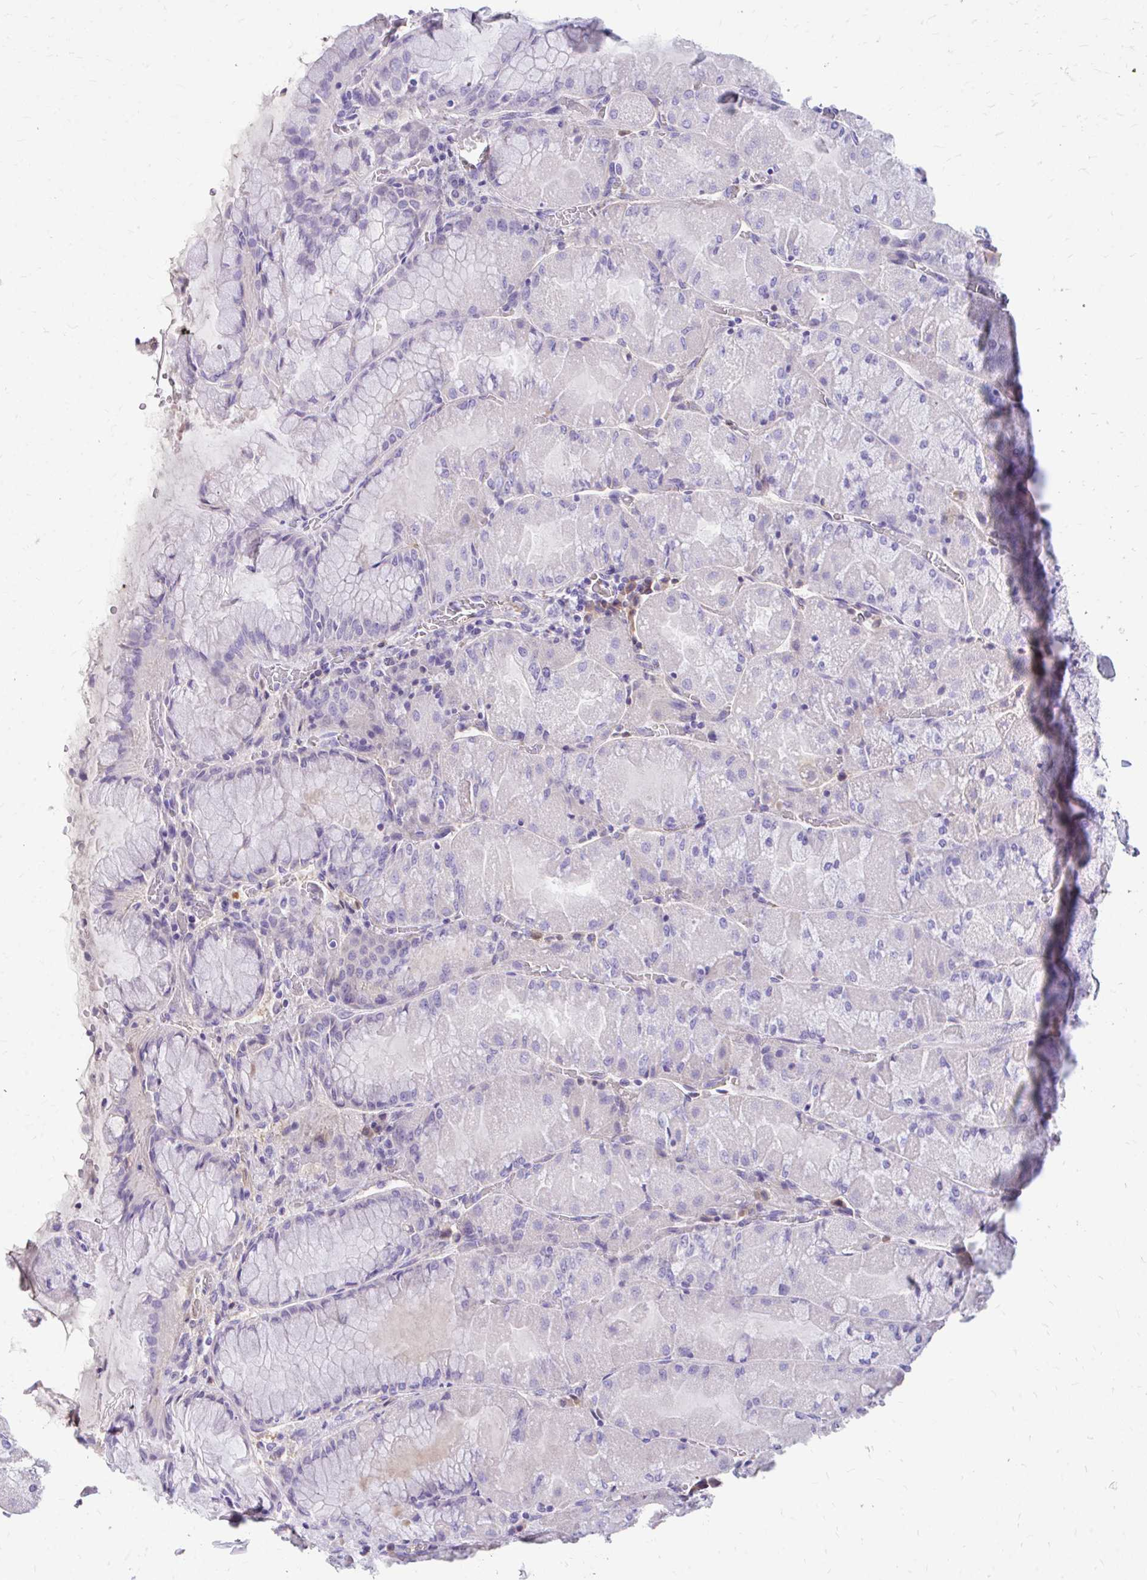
{"staining": {"intensity": "negative", "quantity": "none", "location": "none"}, "tissue": "stomach", "cell_type": "Glandular cells", "image_type": "normal", "snomed": [{"axis": "morphology", "description": "Normal tissue, NOS"}, {"axis": "topography", "description": "Stomach"}], "caption": "This is an IHC micrograph of benign human stomach. There is no staining in glandular cells.", "gene": "CFH", "patient": {"sex": "female", "age": 61}}